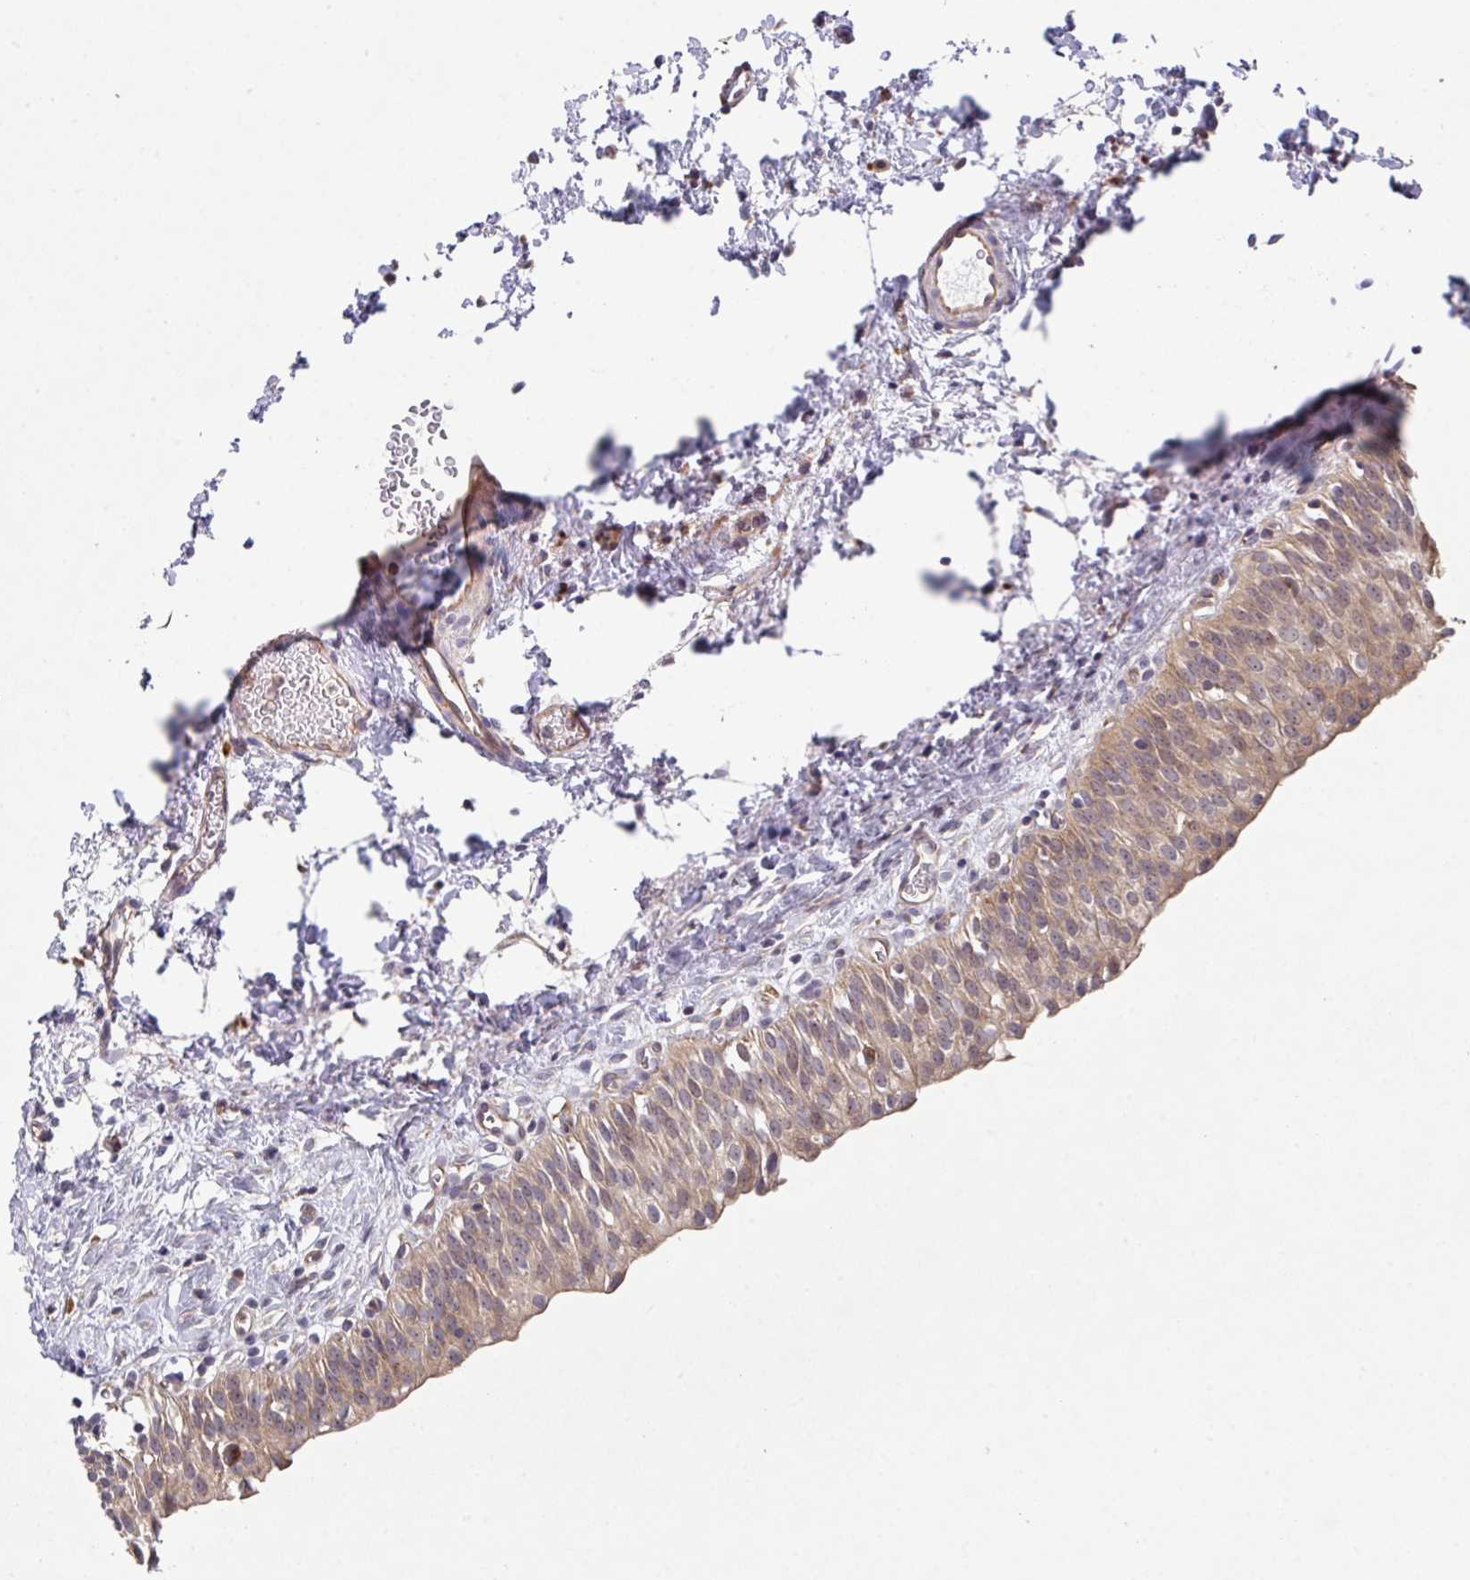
{"staining": {"intensity": "moderate", "quantity": ">75%", "location": "cytoplasmic/membranous"}, "tissue": "urinary bladder", "cell_type": "Urothelial cells", "image_type": "normal", "snomed": [{"axis": "morphology", "description": "Normal tissue, NOS"}, {"axis": "topography", "description": "Urinary bladder"}], "caption": "Protein expression analysis of benign human urinary bladder reveals moderate cytoplasmic/membranous positivity in approximately >75% of urothelial cells. (IHC, brightfield microscopy, high magnification).", "gene": "TRIM14", "patient": {"sex": "male", "age": 51}}